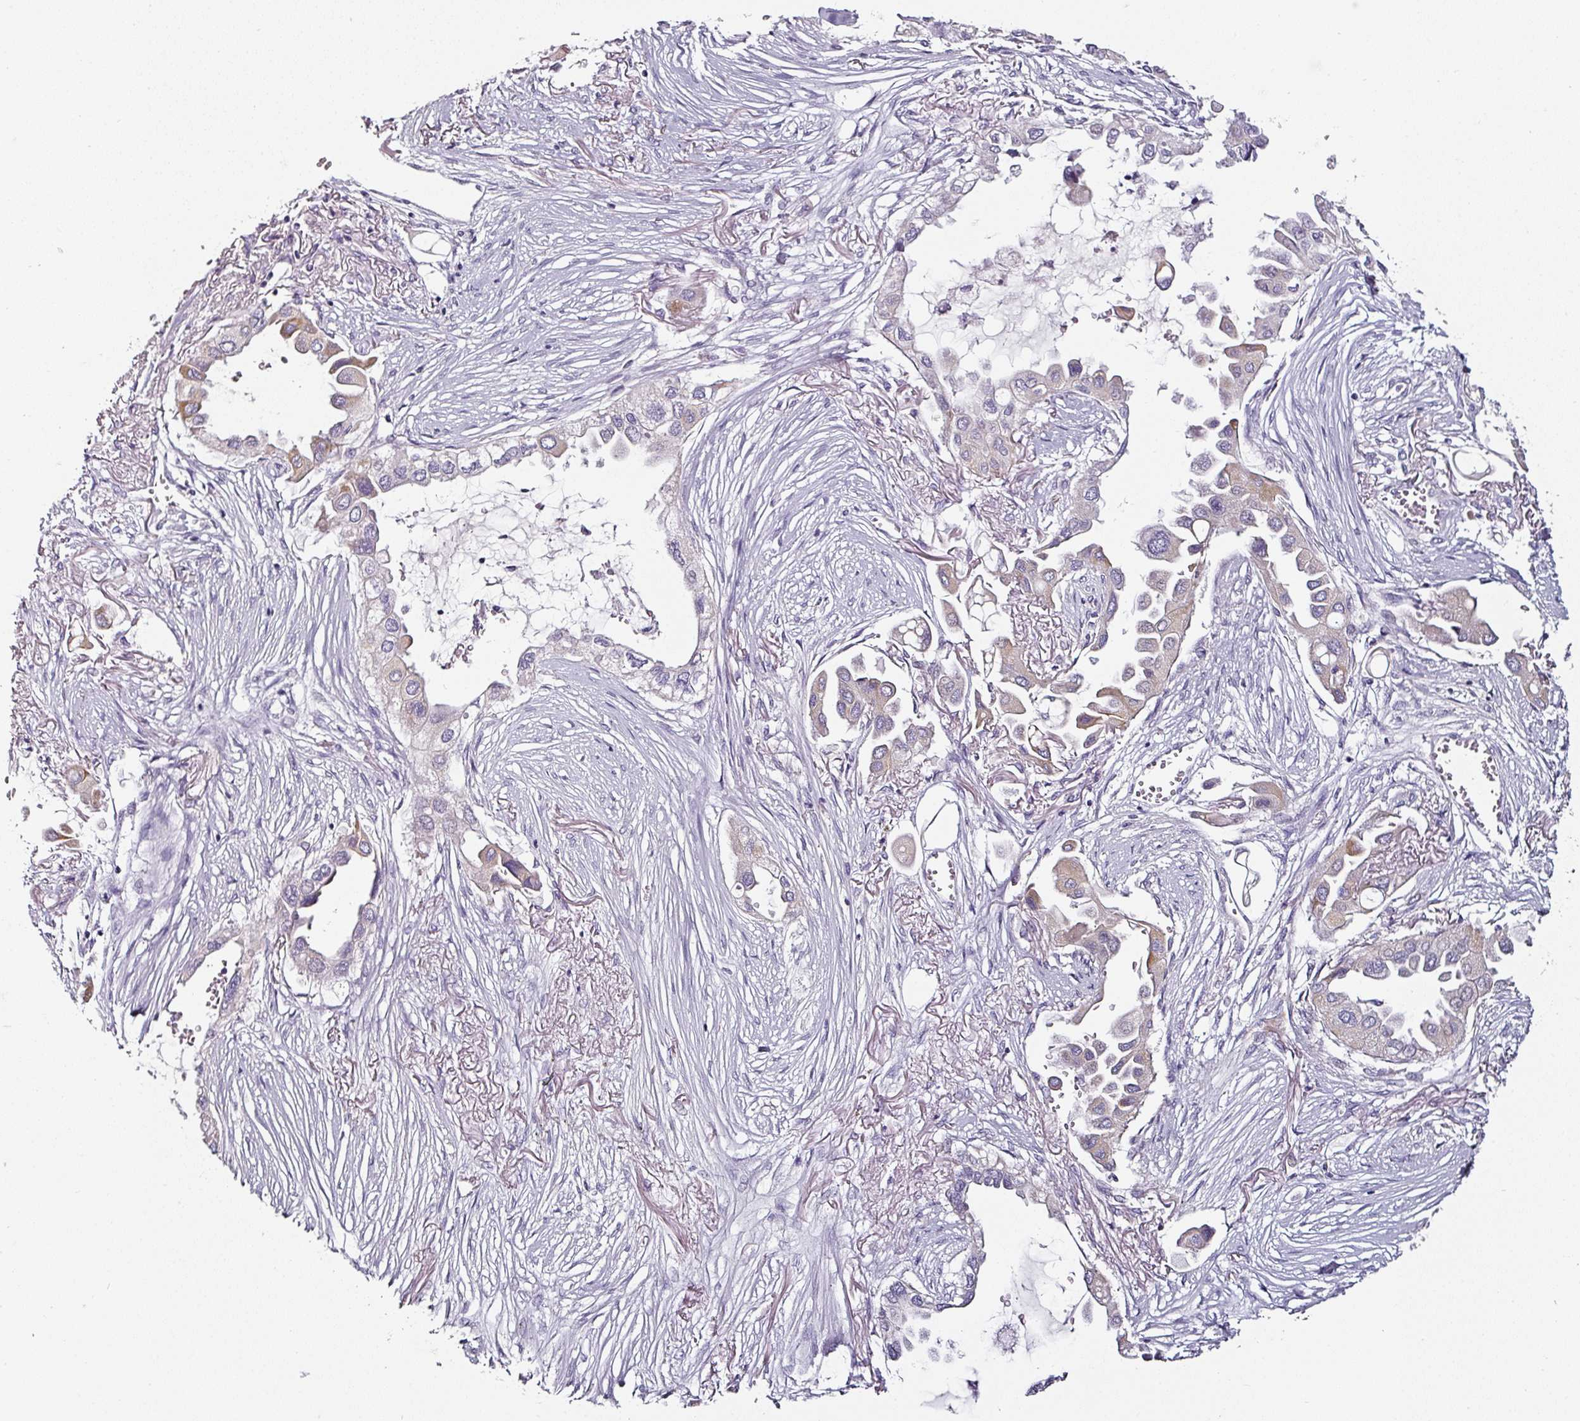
{"staining": {"intensity": "weak", "quantity": "<25%", "location": "cytoplasmic/membranous"}, "tissue": "lung cancer", "cell_type": "Tumor cells", "image_type": "cancer", "snomed": [{"axis": "morphology", "description": "Adenocarcinoma, NOS"}, {"axis": "topography", "description": "Lung"}], "caption": "A histopathology image of human lung adenocarcinoma is negative for staining in tumor cells.", "gene": "CAP2", "patient": {"sex": "female", "age": 76}}